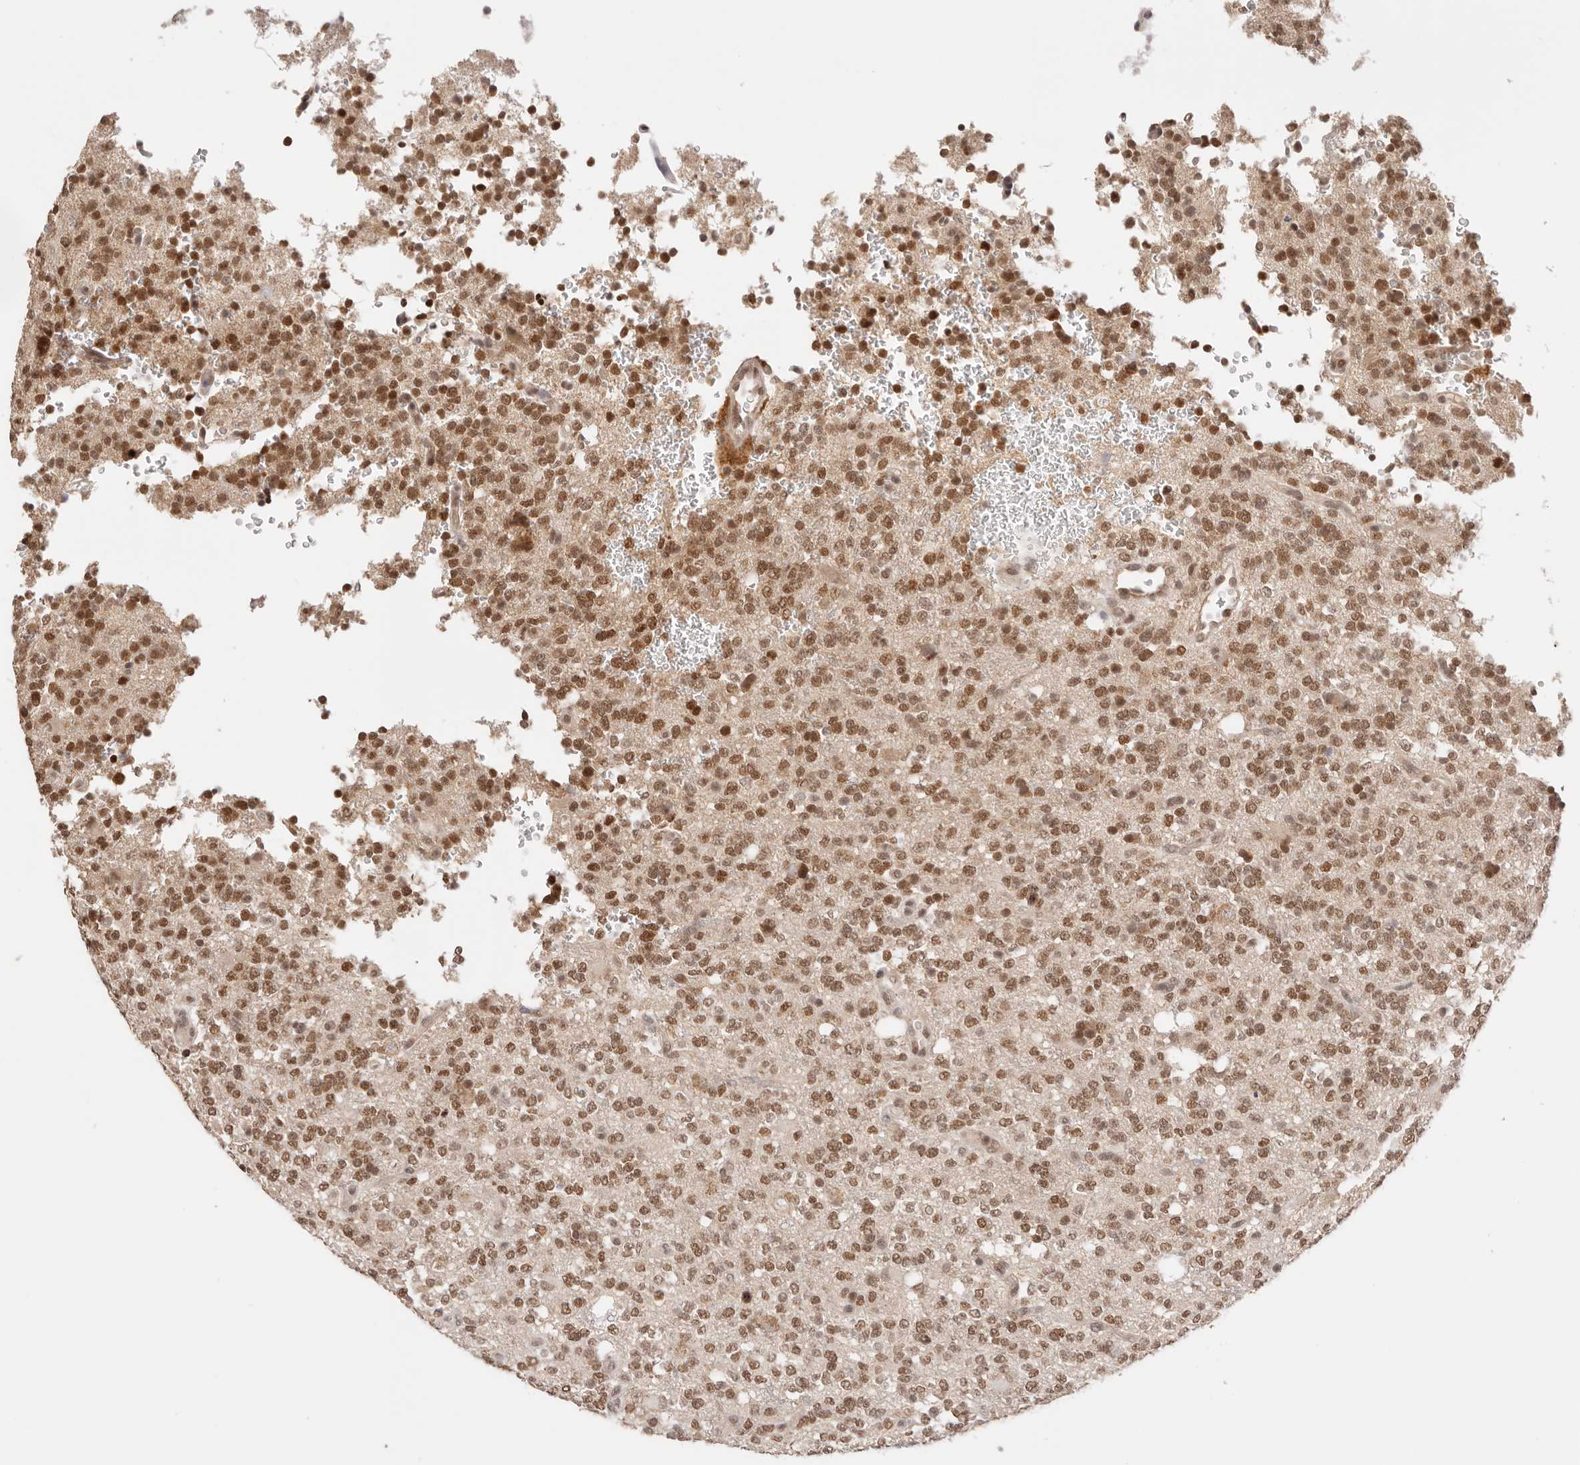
{"staining": {"intensity": "moderate", "quantity": ">75%", "location": "nuclear"}, "tissue": "glioma", "cell_type": "Tumor cells", "image_type": "cancer", "snomed": [{"axis": "morphology", "description": "Glioma, malignant, High grade"}, {"axis": "topography", "description": "Brain"}], "caption": "Protein positivity by immunohistochemistry (IHC) reveals moderate nuclear expression in approximately >75% of tumor cells in glioma.", "gene": "RFC3", "patient": {"sex": "female", "age": 62}}